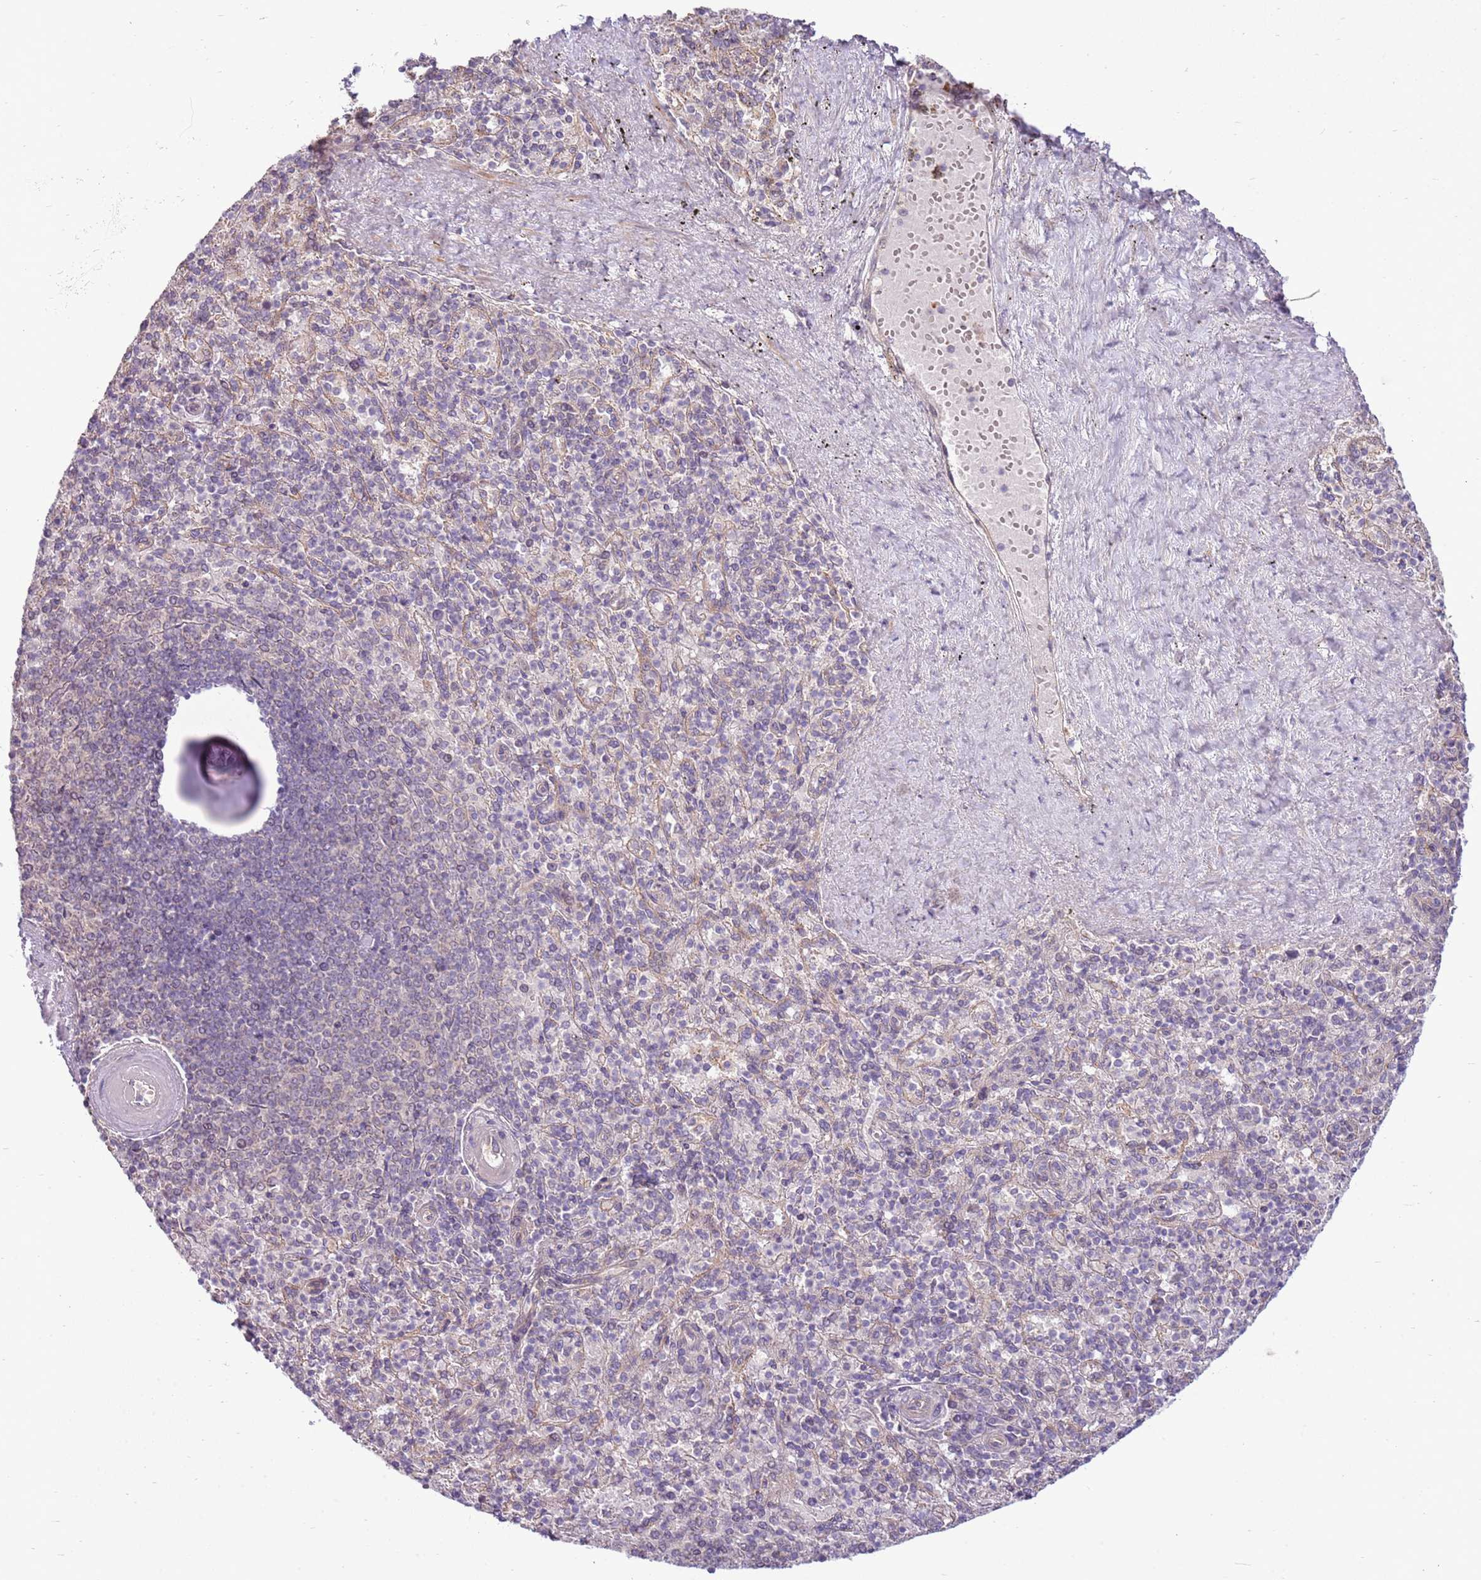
{"staining": {"intensity": "negative", "quantity": "none", "location": "none"}, "tissue": "spleen", "cell_type": "Cells in red pulp", "image_type": "normal", "snomed": [{"axis": "morphology", "description": "Normal tissue, NOS"}, {"axis": "topography", "description": "Spleen"}], "caption": "DAB immunohistochemical staining of unremarkable human spleen shows no significant expression in cells in red pulp. The staining is performed using DAB (3,3'-diaminobenzidine) brown chromogen with nuclei counter-stained in using hematoxylin.", "gene": "SCARA3", "patient": {"sex": "male", "age": 82}}